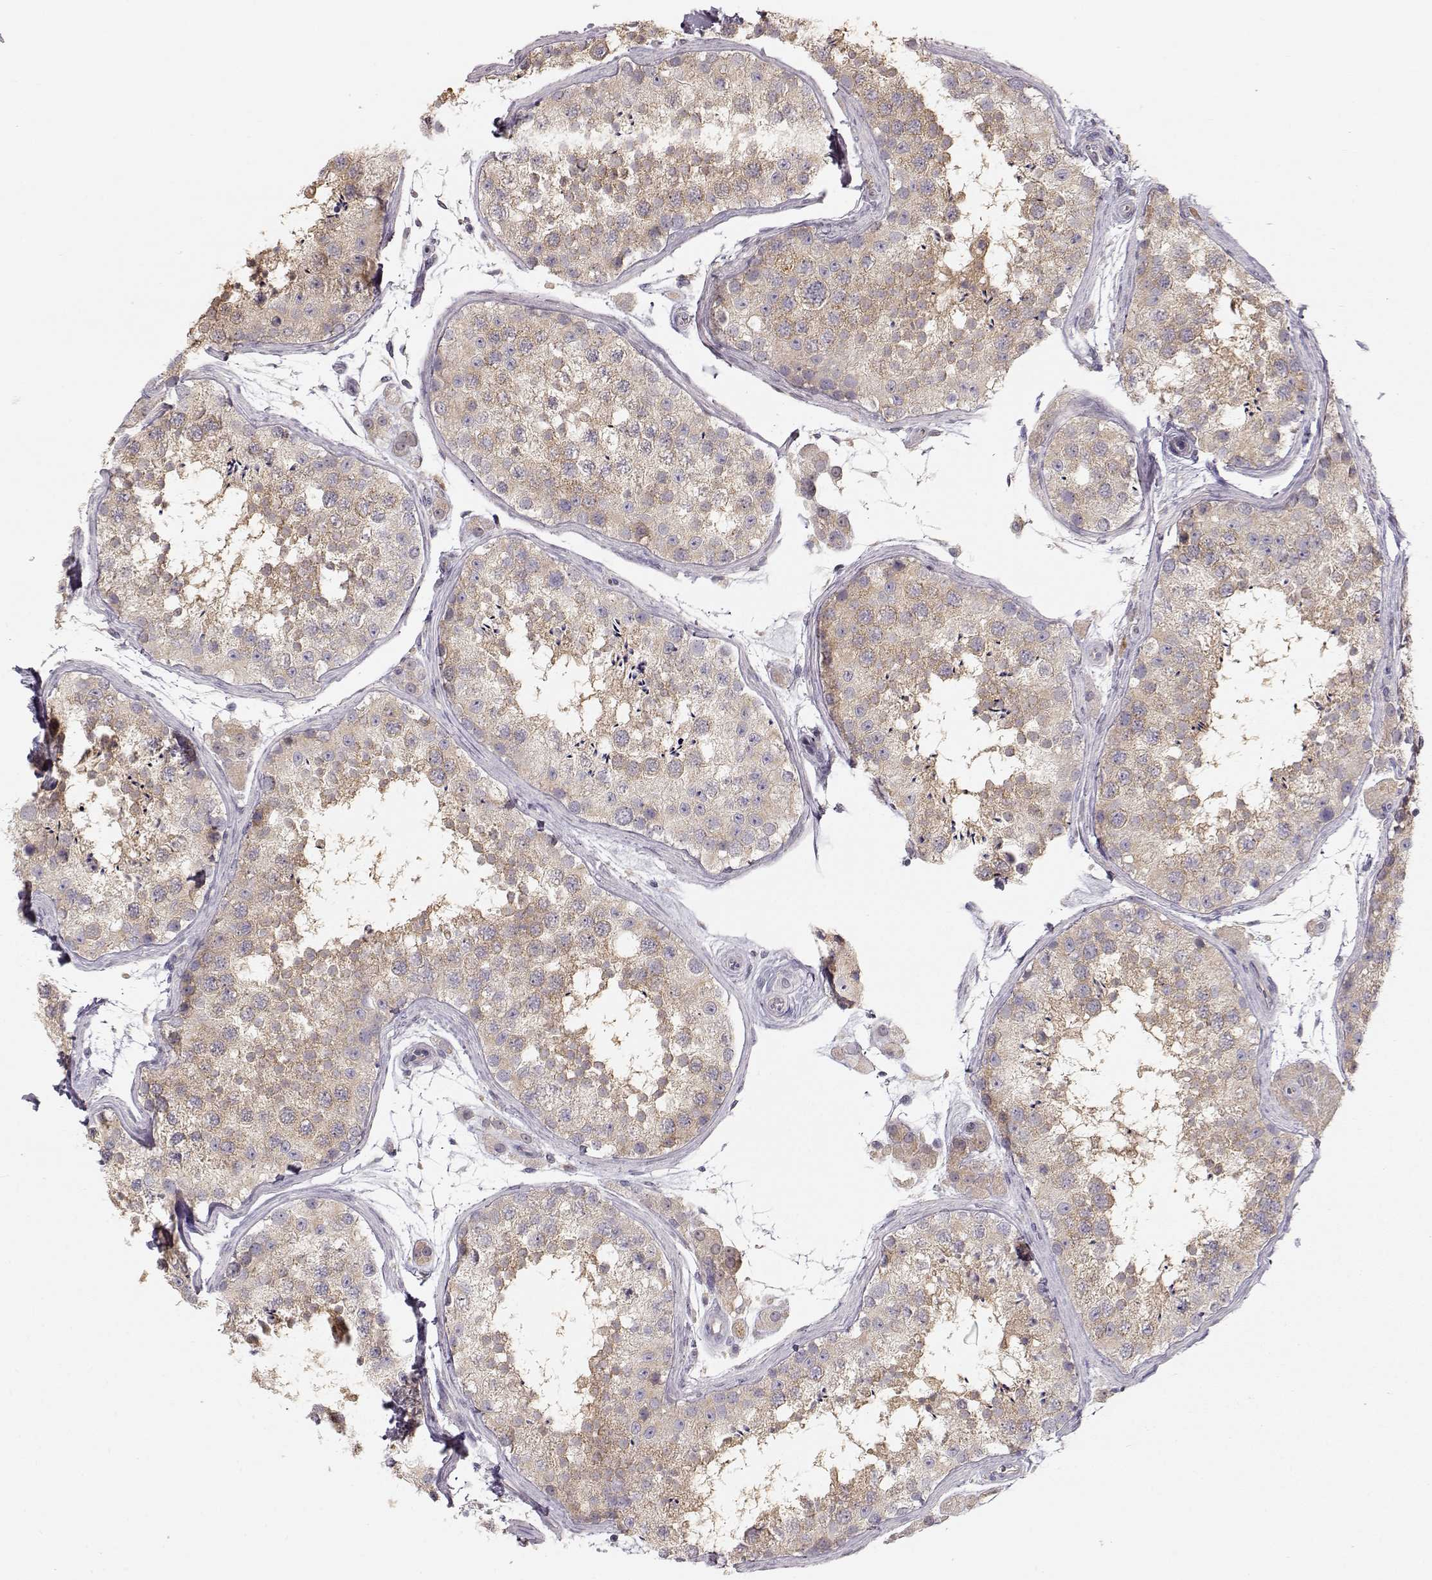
{"staining": {"intensity": "weak", "quantity": ">75%", "location": "cytoplasmic/membranous"}, "tissue": "testis", "cell_type": "Cells in seminiferous ducts", "image_type": "normal", "snomed": [{"axis": "morphology", "description": "Normal tissue, NOS"}, {"axis": "topography", "description": "Testis"}], "caption": "Immunohistochemistry (IHC) micrograph of normal testis stained for a protein (brown), which exhibits low levels of weak cytoplasmic/membranous positivity in approximately >75% of cells in seminiferous ducts.", "gene": "ARHGAP8", "patient": {"sex": "male", "age": 41}}